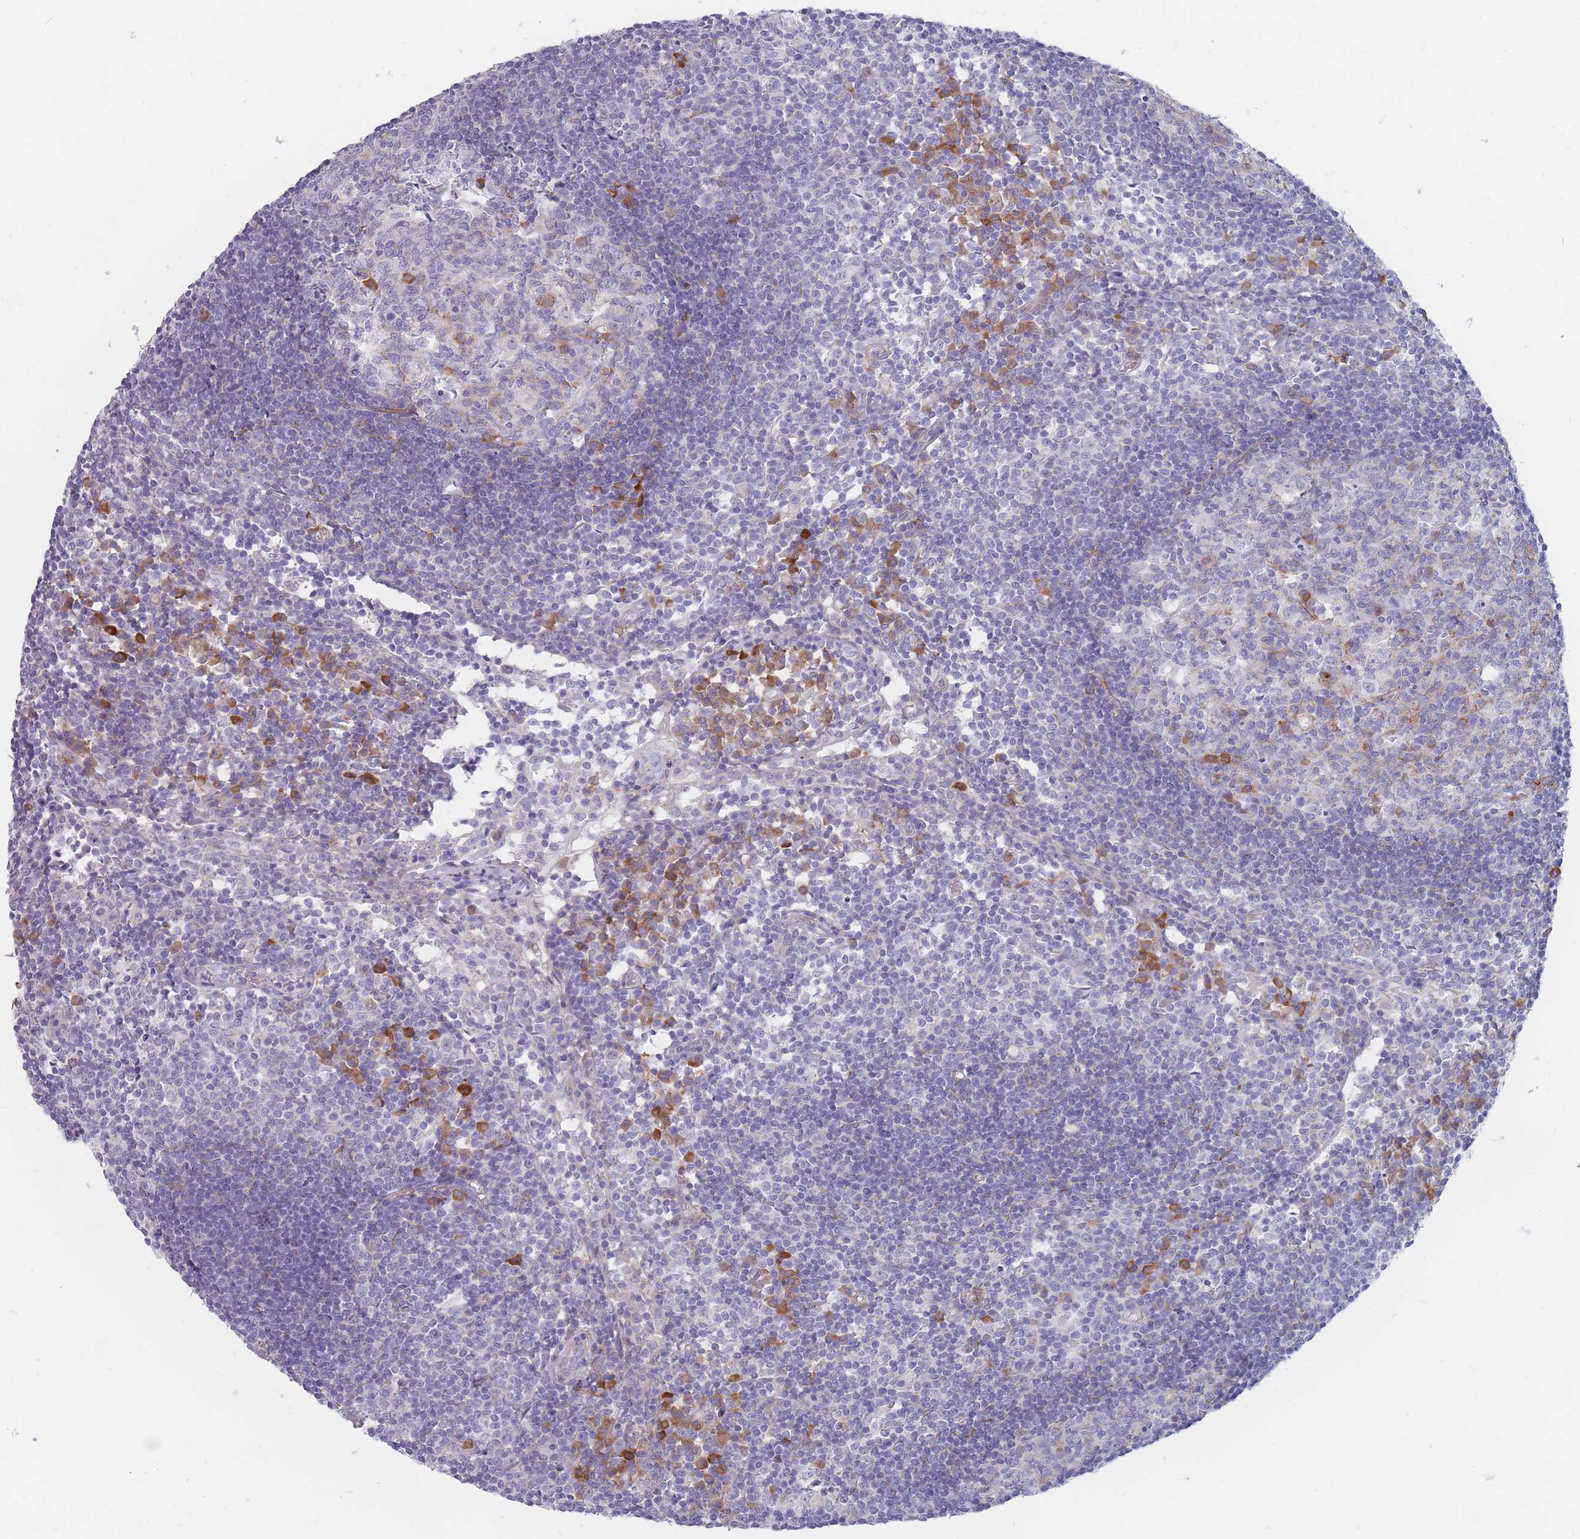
{"staining": {"intensity": "moderate", "quantity": "<25%", "location": "cytoplasmic/membranous"}, "tissue": "lymph node", "cell_type": "Germinal center cells", "image_type": "normal", "snomed": [{"axis": "morphology", "description": "Normal tissue, NOS"}, {"axis": "topography", "description": "Lymph node"}], "caption": "Immunohistochemistry (IHC) of benign lymph node exhibits low levels of moderate cytoplasmic/membranous positivity in approximately <25% of germinal center cells. (DAB (3,3'-diaminobenzidine) IHC, brown staining for protein, blue staining for nuclei).", "gene": "ERBIN", "patient": {"sex": "female", "age": 55}}